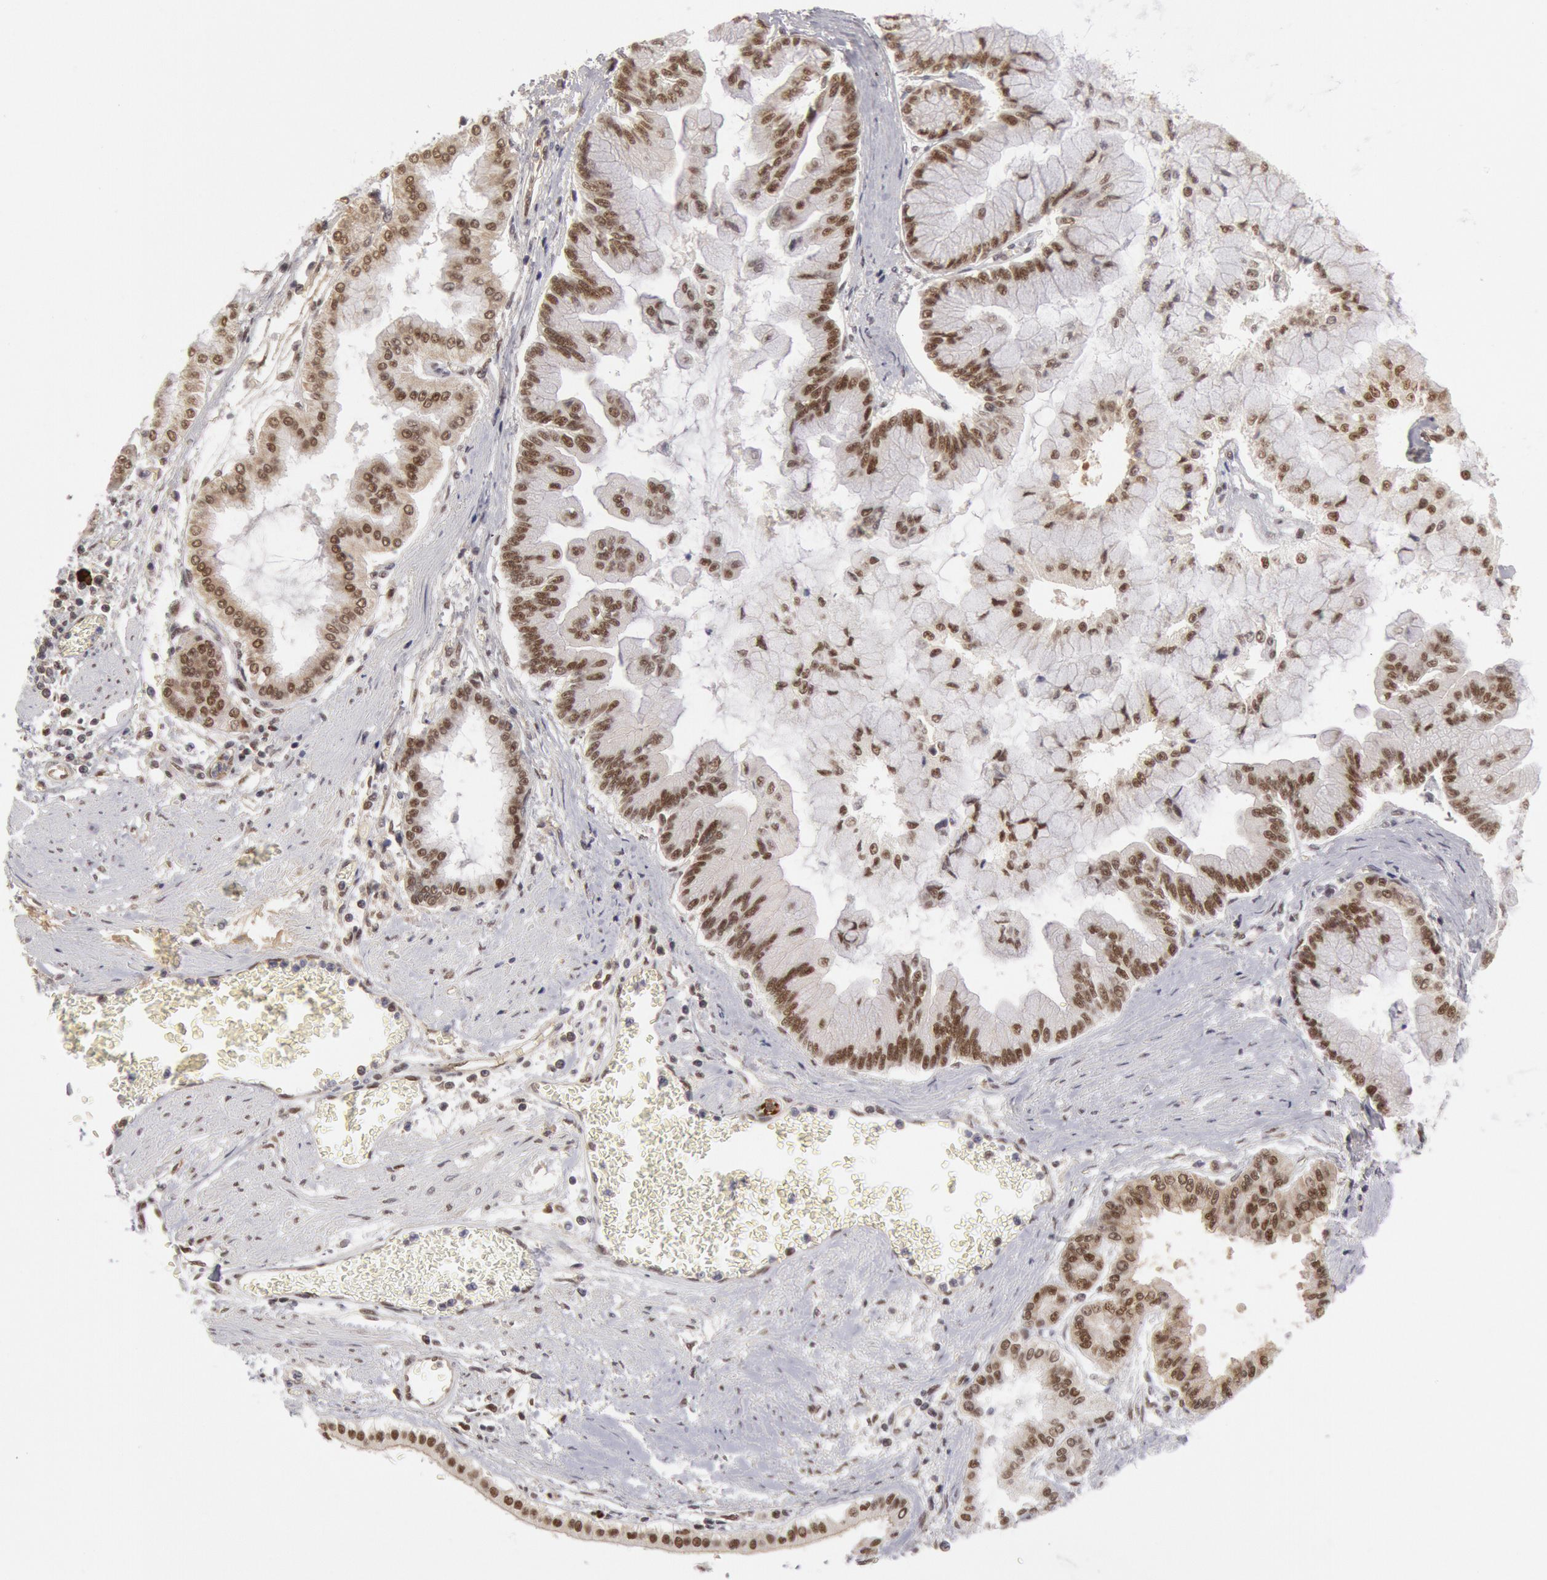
{"staining": {"intensity": "moderate", "quantity": ">75%", "location": "nuclear"}, "tissue": "liver cancer", "cell_type": "Tumor cells", "image_type": "cancer", "snomed": [{"axis": "morphology", "description": "Cholangiocarcinoma"}, {"axis": "topography", "description": "Liver"}], "caption": "Immunohistochemical staining of human liver cancer (cholangiocarcinoma) demonstrates medium levels of moderate nuclear staining in about >75% of tumor cells.", "gene": "PPP4R3B", "patient": {"sex": "female", "age": 79}}